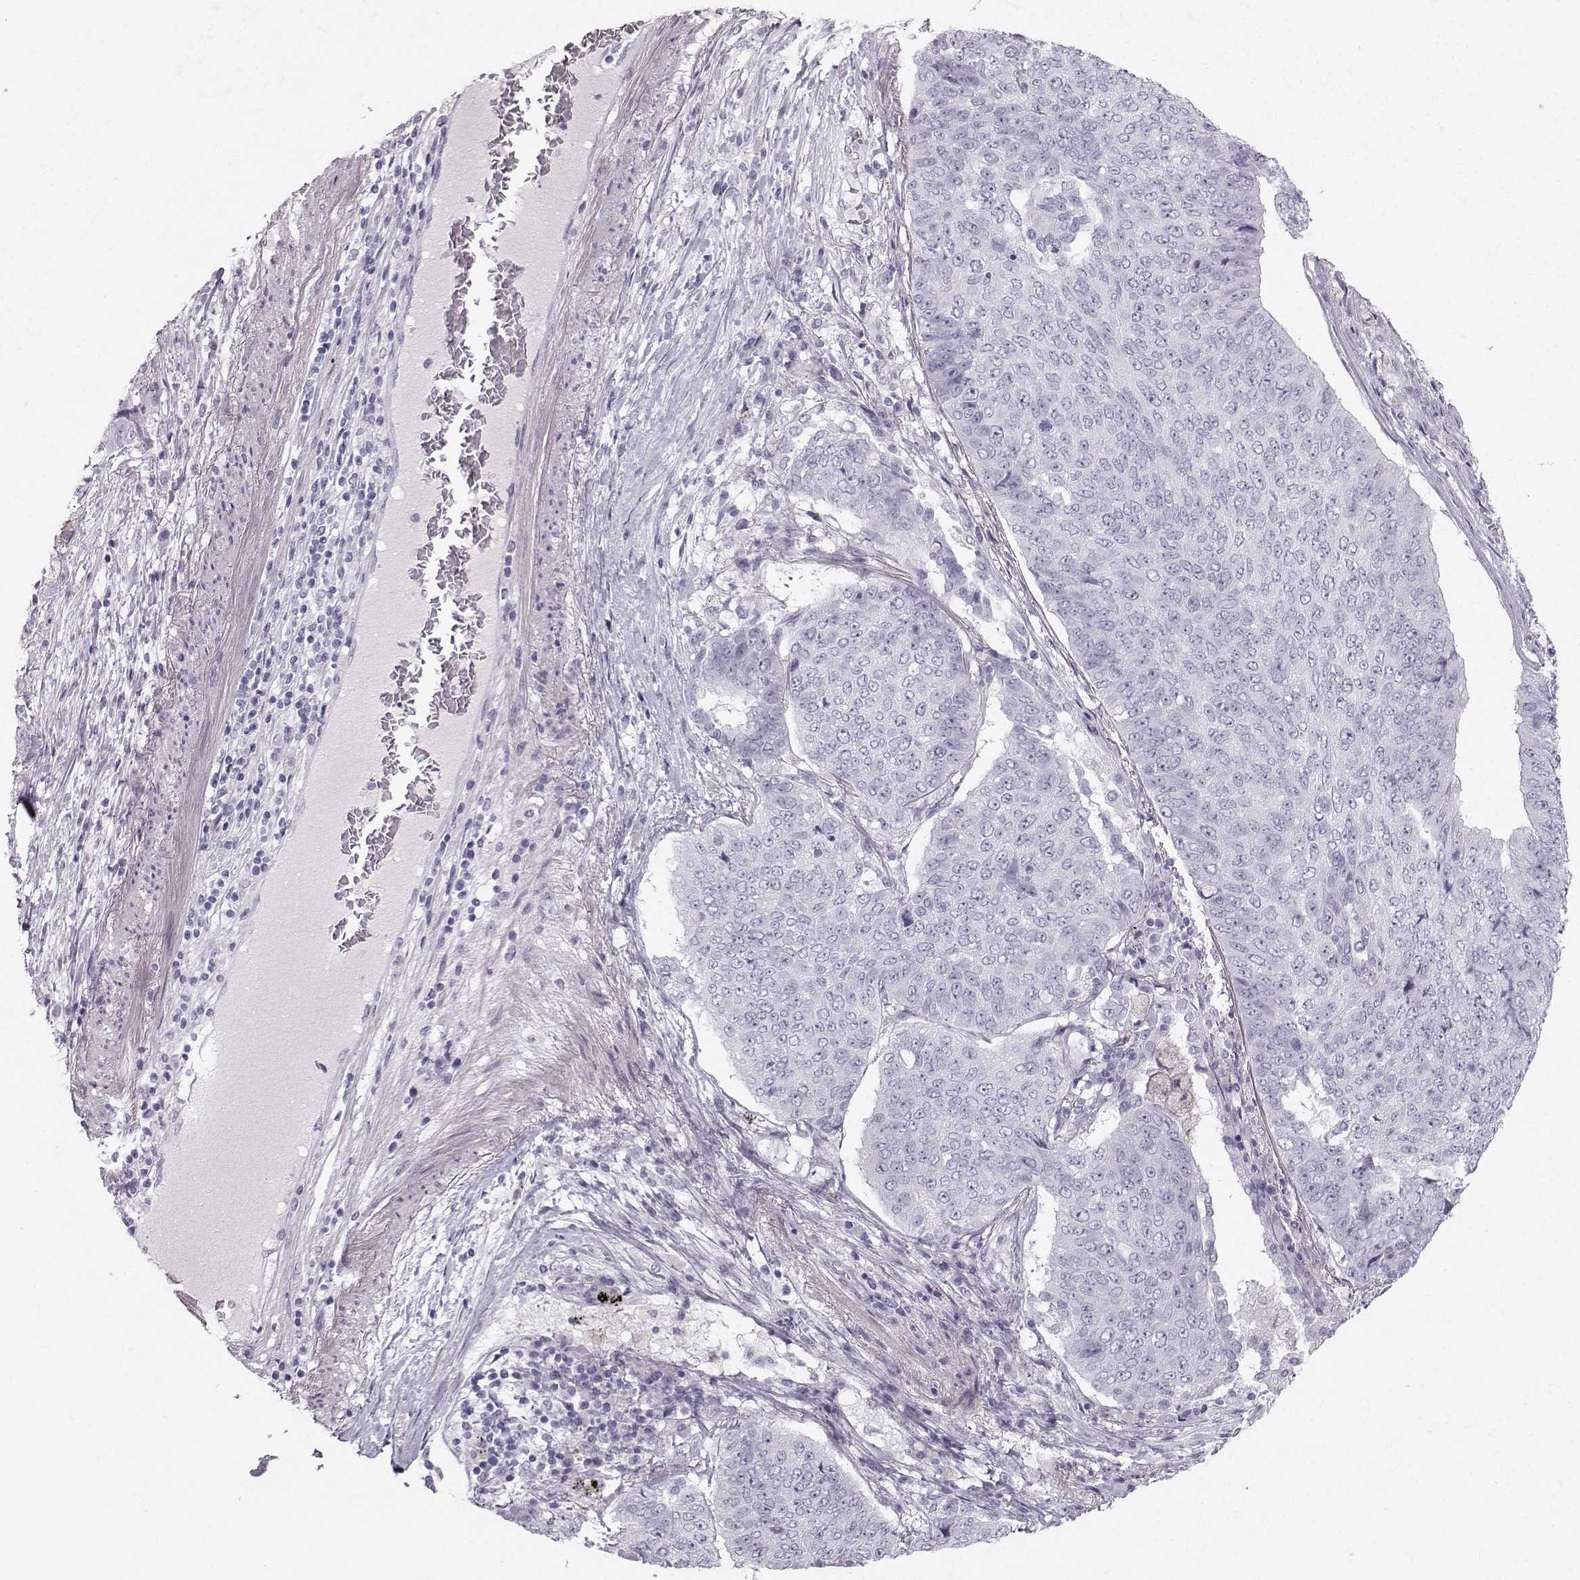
{"staining": {"intensity": "negative", "quantity": "none", "location": "none"}, "tissue": "lung cancer", "cell_type": "Tumor cells", "image_type": "cancer", "snomed": [{"axis": "morphology", "description": "Normal tissue, NOS"}, {"axis": "morphology", "description": "Squamous cell carcinoma, NOS"}, {"axis": "topography", "description": "Bronchus"}, {"axis": "topography", "description": "Lung"}], "caption": "This image is of lung squamous cell carcinoma stained with immunohistochemistry to label a protein in brown with the nuclei are counter-stained blue. There is no expression in tumor cells.", "gene": "CASR", "patient": {"sex": "male", "age": 64}}